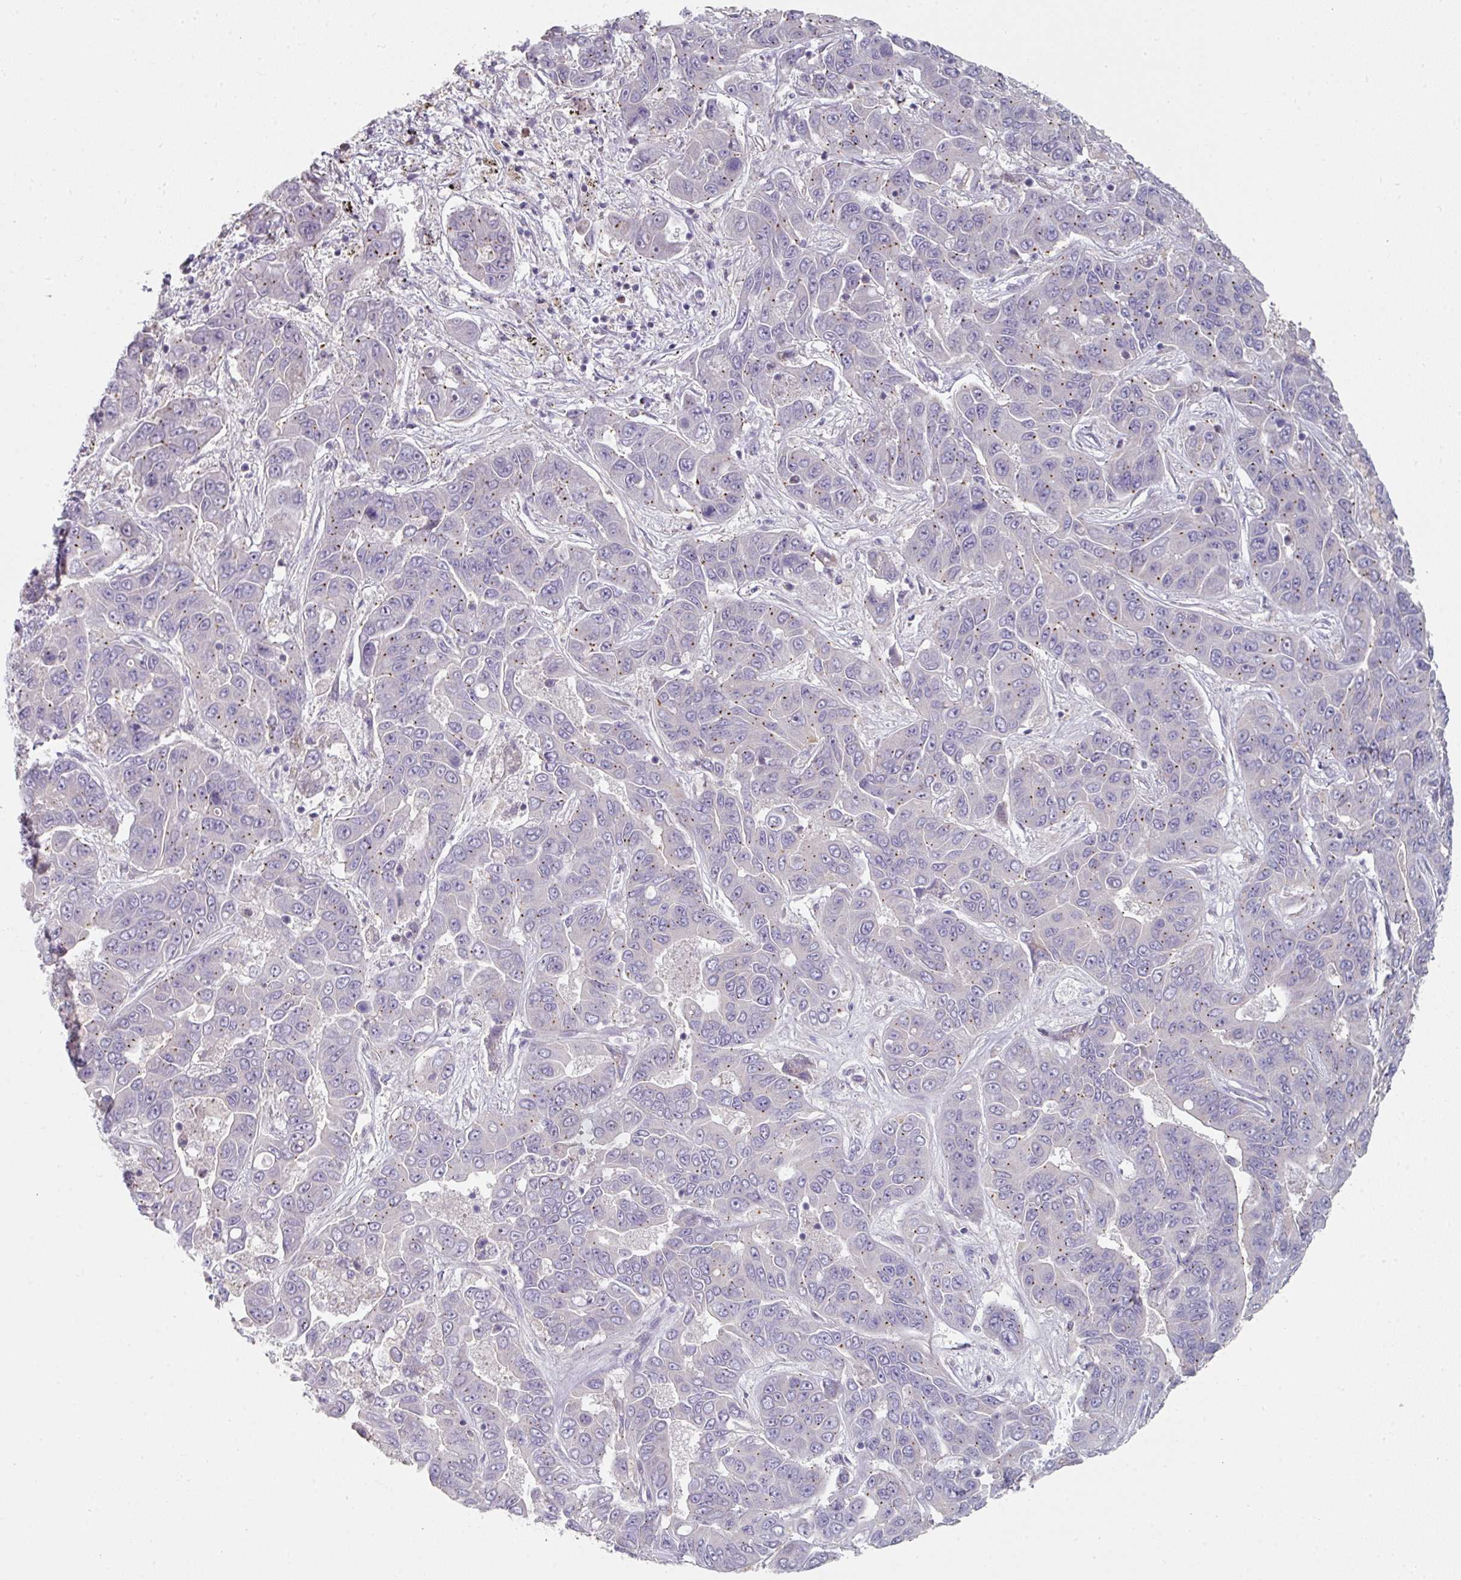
{"staining": {"intensity": "negative", "quantity": "none", "location": "none"}, "tissue": "liver cancer", "cell_type": "Tumor cells", "image_type": "cancer", "snomed": [{"axis": "morphology", "description": "Cholangiocarcinoma"}, {"axis": "topography", "description": "Liver"}], "caption": "Tumor cells show no significant staining in liver cancer. (Brightfield microscopy of DAB (3,3'-diaminobenzidine) IHC at high magnification).", "gene": "WSB2", "patient": {"sex": "female", "age": 52}}